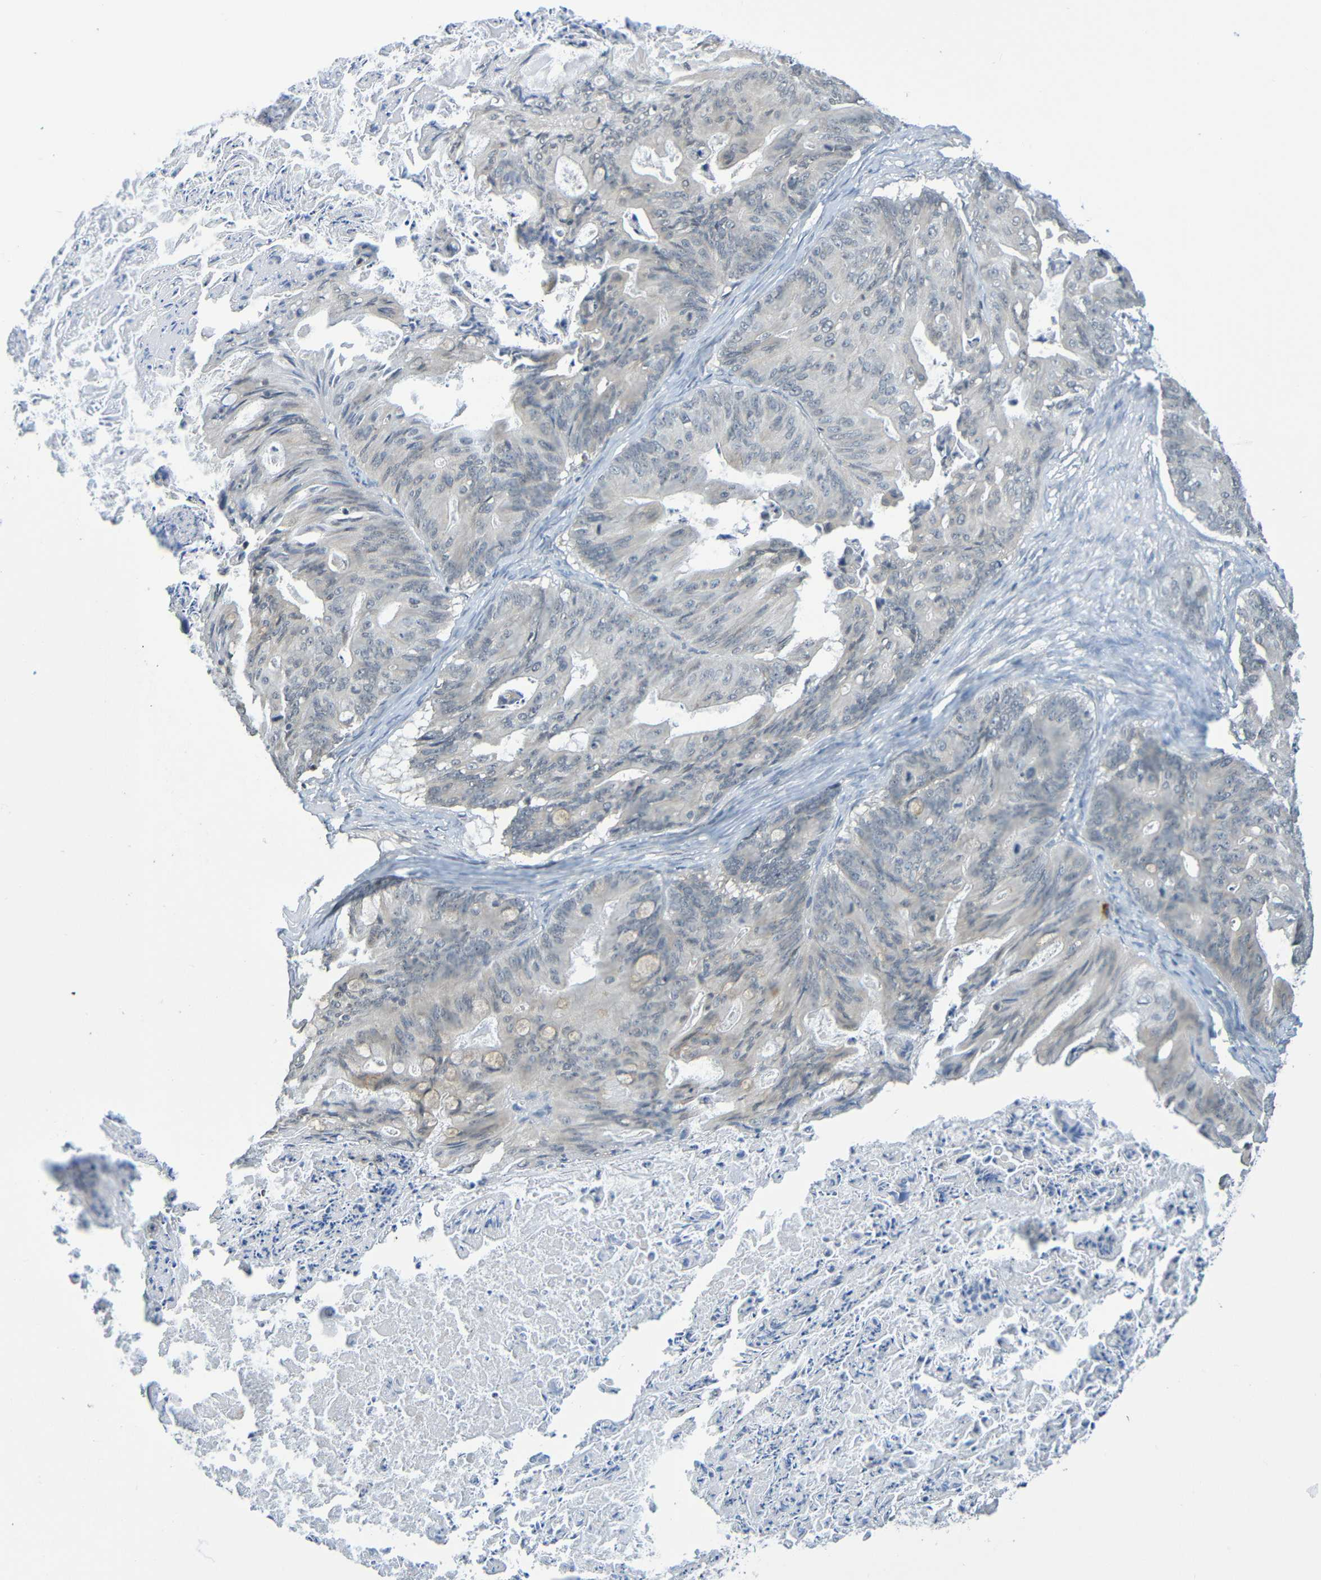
{"staining": {"intensity": "negative", "quantity": "none", "location": "none"}, "tissue": "ovarian cancer", "cell_type": "Tumor cells", "image_type": "cancer", "snomed": [{"axis": "morphology", "description": "Cystadenocarcinoma, mucinous, NOS"}, {"axis": "topography", "description": "Ovary"}], "caption": "There is no significant positivity in tumor cells of mucinous cystadenocarcinoma (ovarian).", "gene": "C3AR1", "patient": {"sex": "female", "age": 37}}